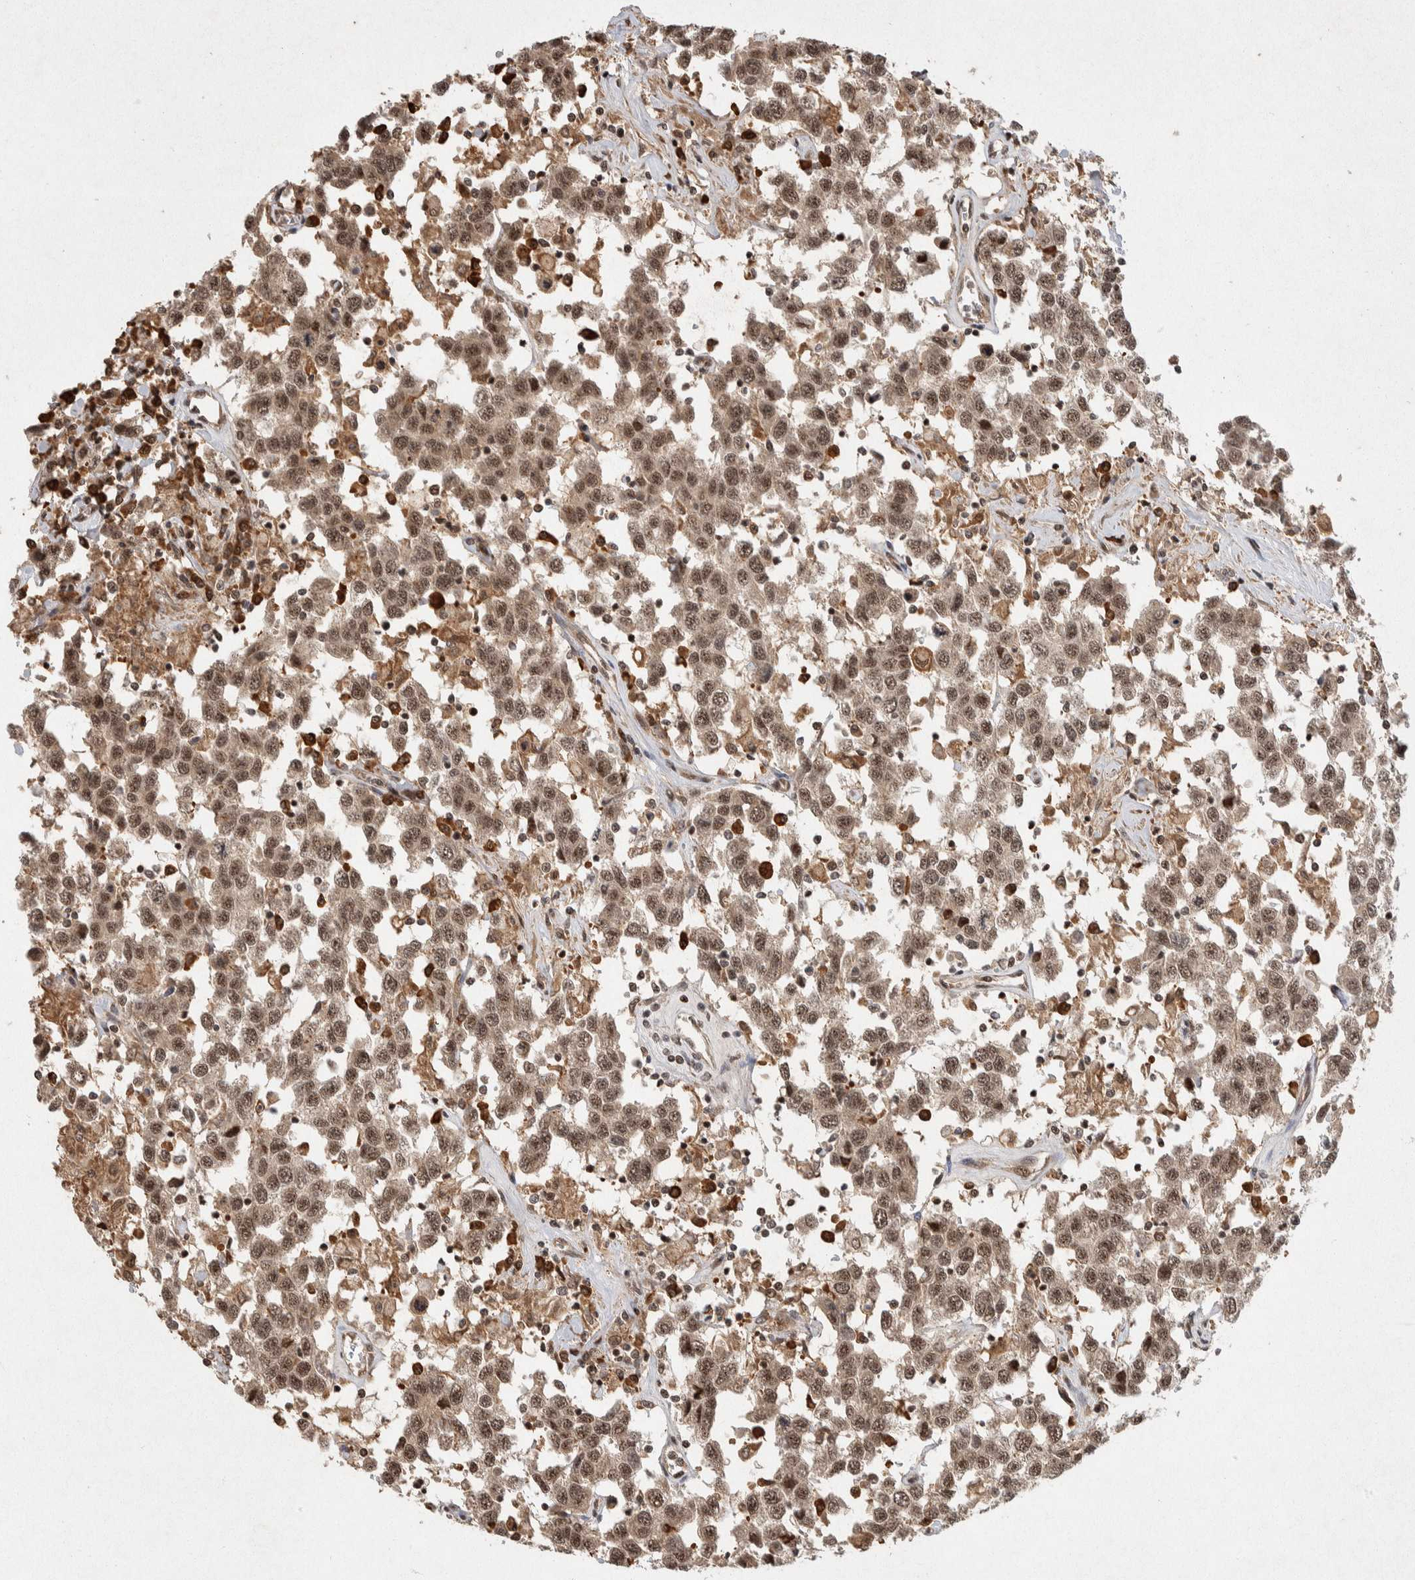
{"staining": {"intensity": "moderate", "quantity": ">75%", "location": "nuclear"}, "tissue": "testis cancer", "cell_type": "Tumor cells", "image_type": "cancer", "snomed": [{"axis": "morphology", "description": "Seminoma, NOS"}, {"axis": "topography", "description": "Testis"}], "caption": "Seminoma (testis) stained with DAB immunohistochemistry (IHC) shows medium levels of moderate nuclear staining in approximately >75% of tumor cells.", "gene": "TOR1B", "patient": {"sex": "male", "age": 41}}